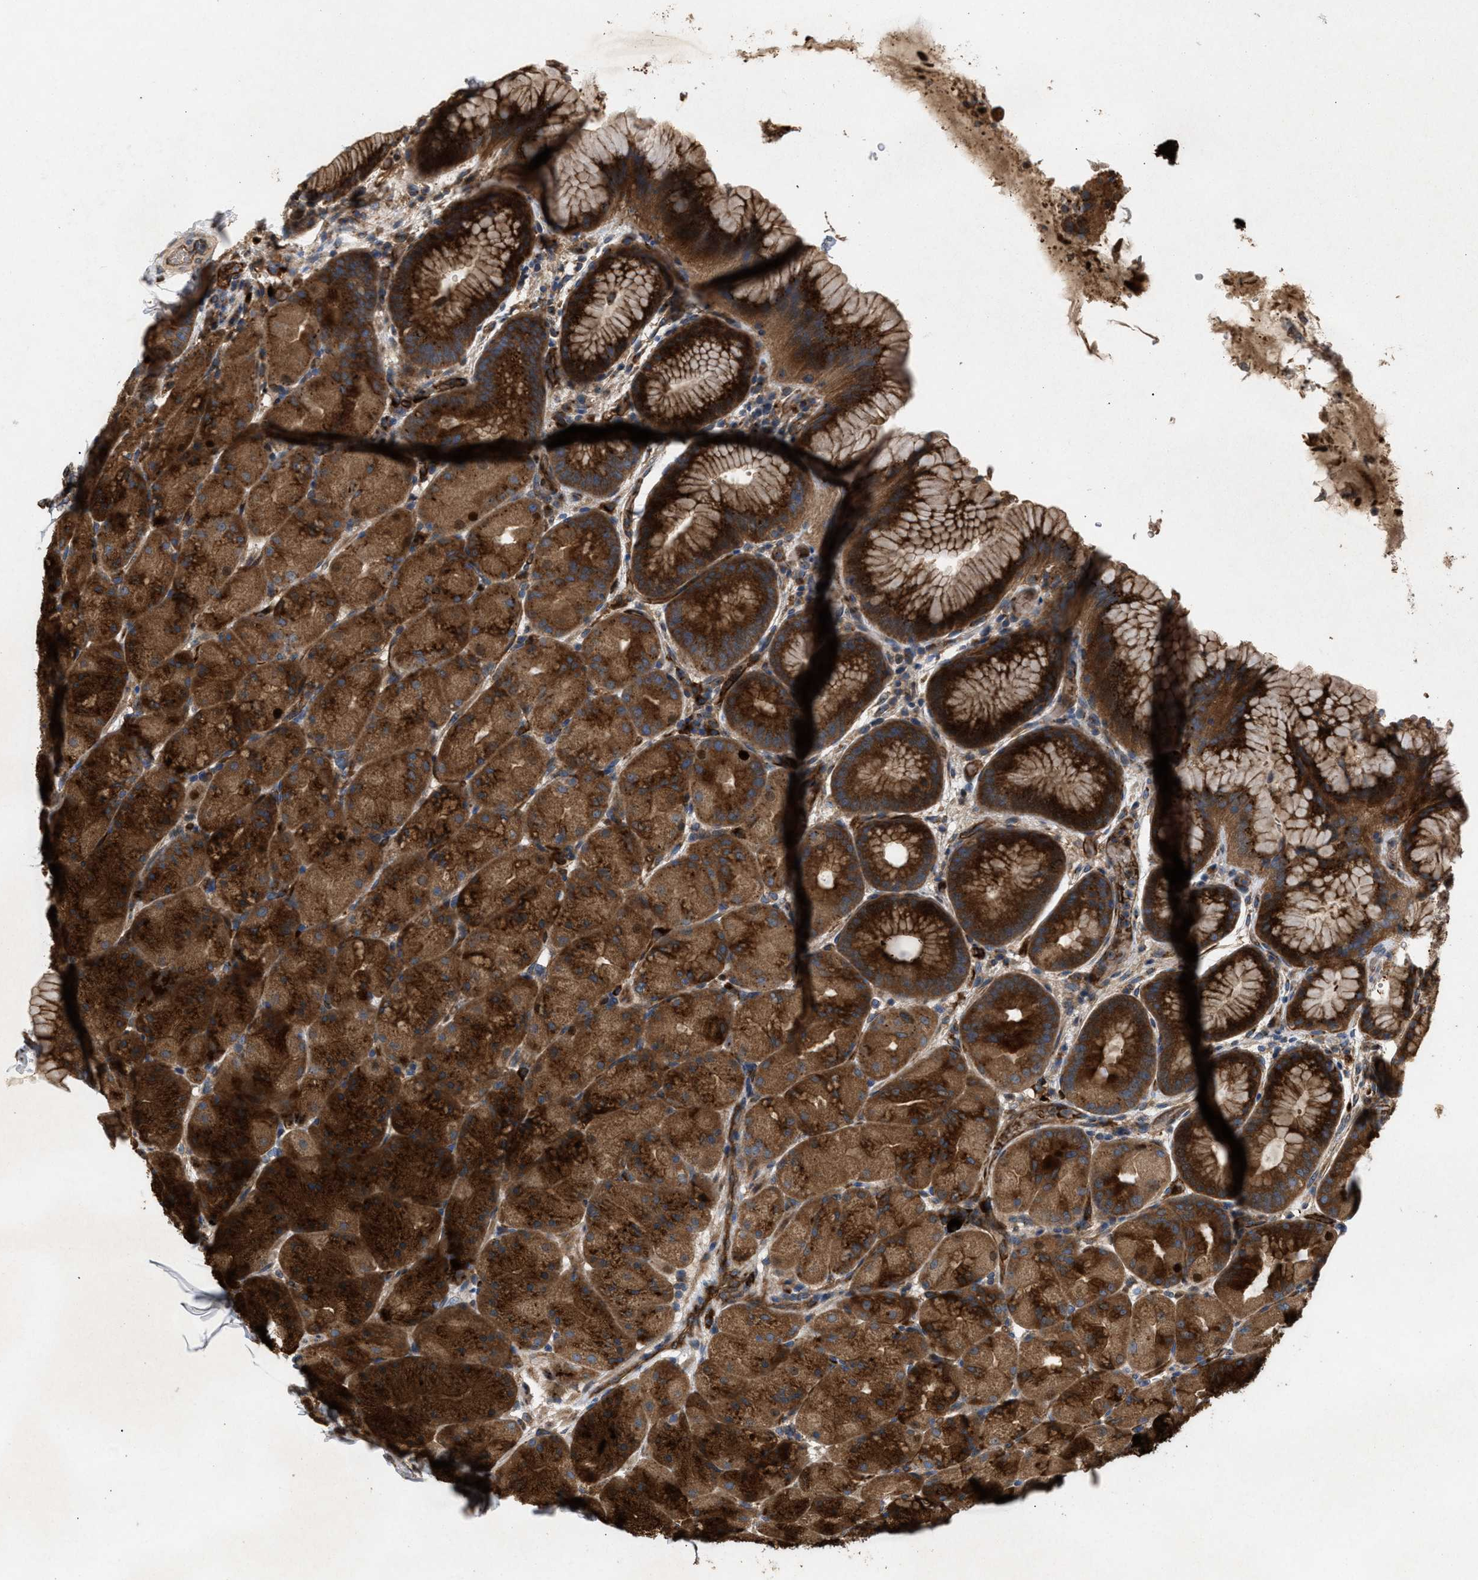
{"staining": {"intensity": "strong", "quantity": ">75%", "location": "cytoplasmic/membranous"}, "tissue": "stomach", "cell_type": "Glandular cells", "image_type": "normal", "snomed": [{"axis": "morphology", "description": "Normal tissue, NOS"}, {"axis": "topography", "description": "Stomach, upper"}, {"axis": "topography", "description": "Stomach"}], "caption": "Protein analysis of normal stomach displays strong cytoplasmic/membranous positivity in approximately >75% of glandular cells. The staining was performed using DAB, with brown indicating positive protein expression. Nuclei are stained blue with hematoxylin.", "gene": "GCC1", "patient": {"sex": "male", "age": 48}}